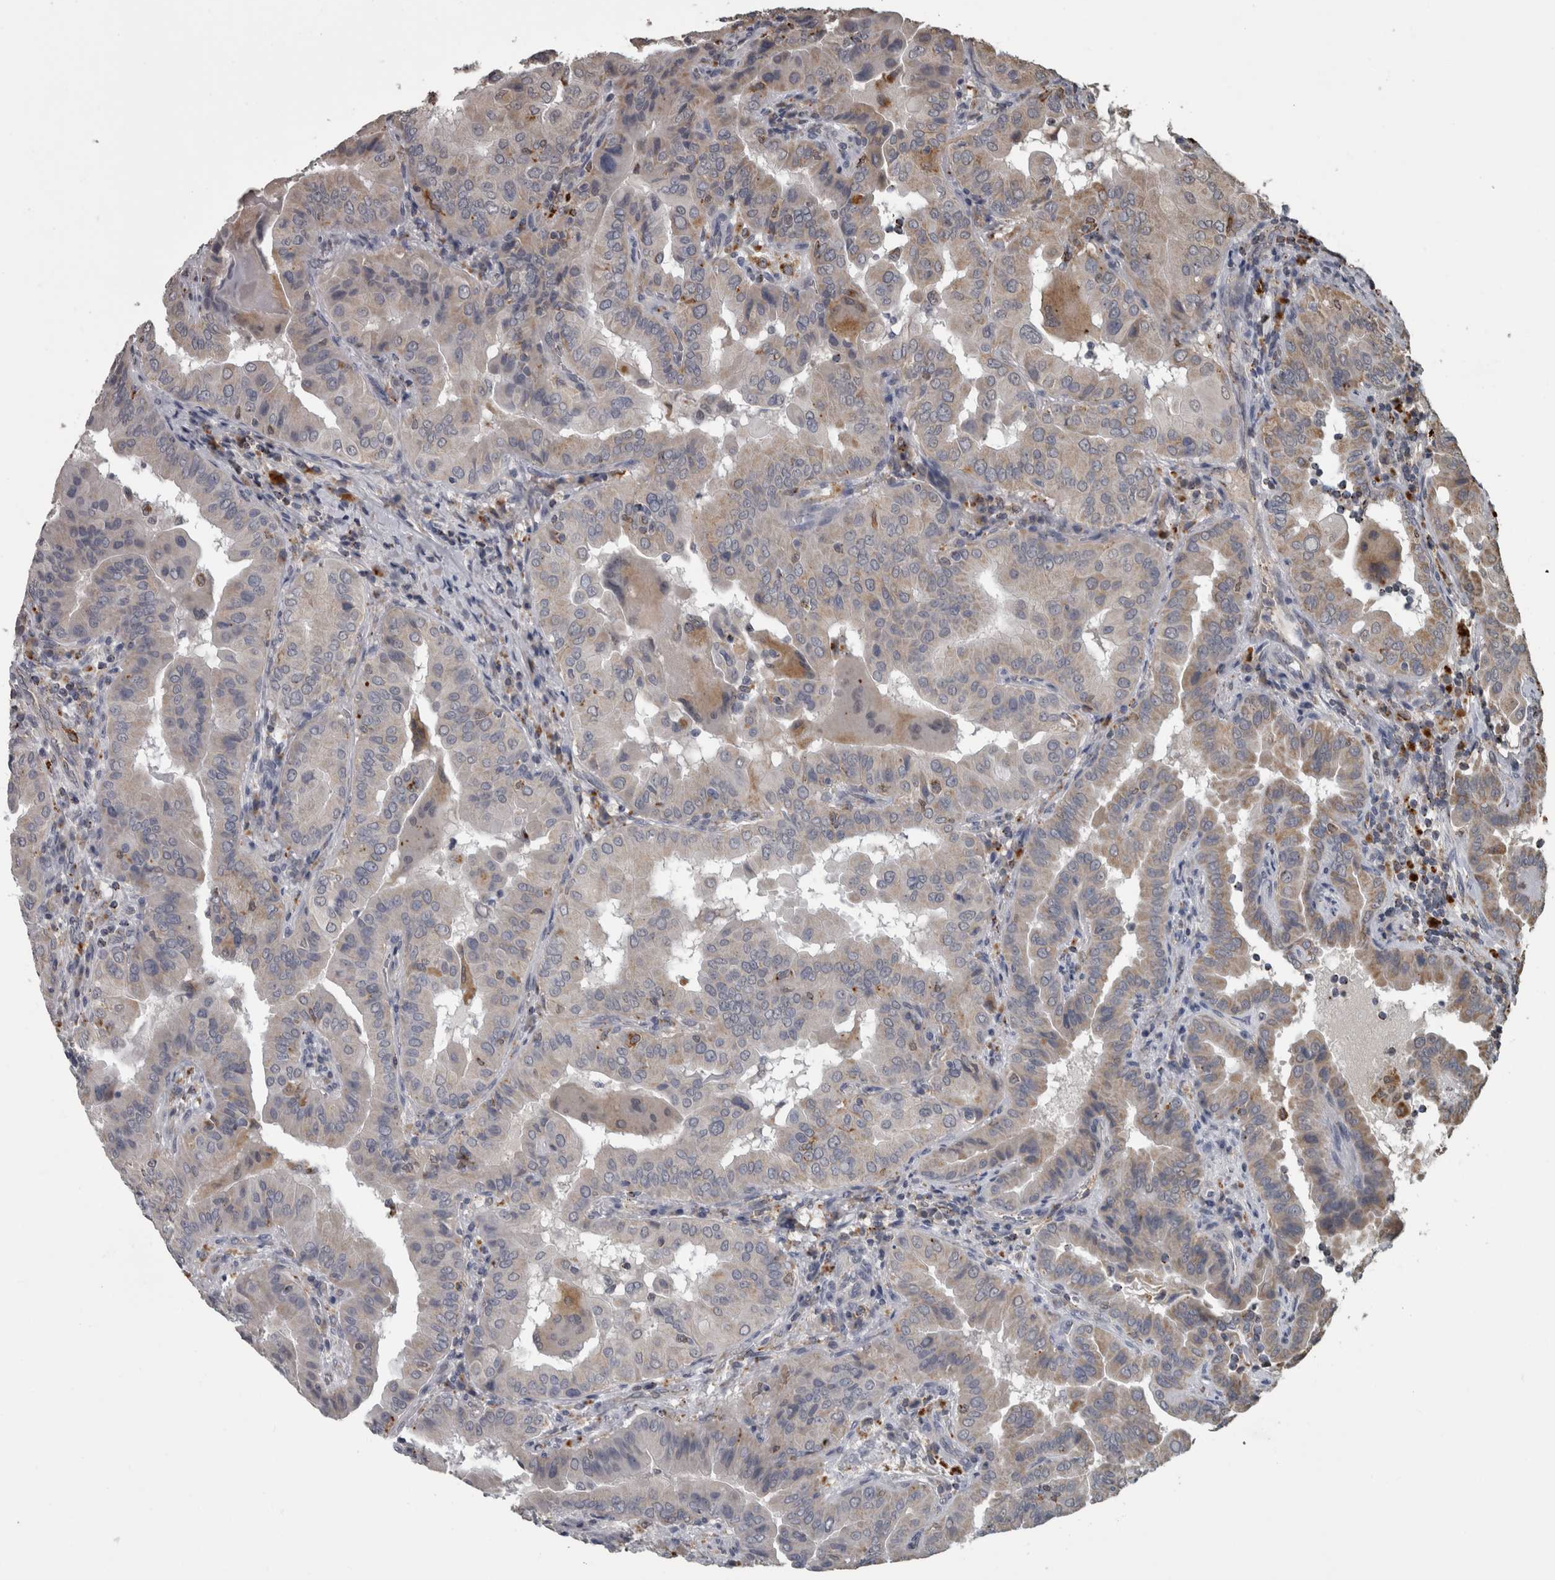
{"staining": {"intensity": "negative", "quantity": "none", "location": "none"}, "tissue": "thyroid cancer", "cell_type": "Tumor cells", "image_type": "cancer", "snomed": [{"axis": "morphology", "description": "Papillary adenocarcinoma, NOS"}, {"axis": "topography", "description": "Thyroid gland"}], "caption": "High magnification brightfield microscopy of thyroid papillary adenocarcinoma stained with DAB (brown) and counterstained with hematoxylin (blue): tumor cells show no significant staining. (DAB (3,3'-diaminobenzidine) immunohistochemistry, high magnification).", "gene": "NAAA", "patient": {"sex": "male", "age": 33}}